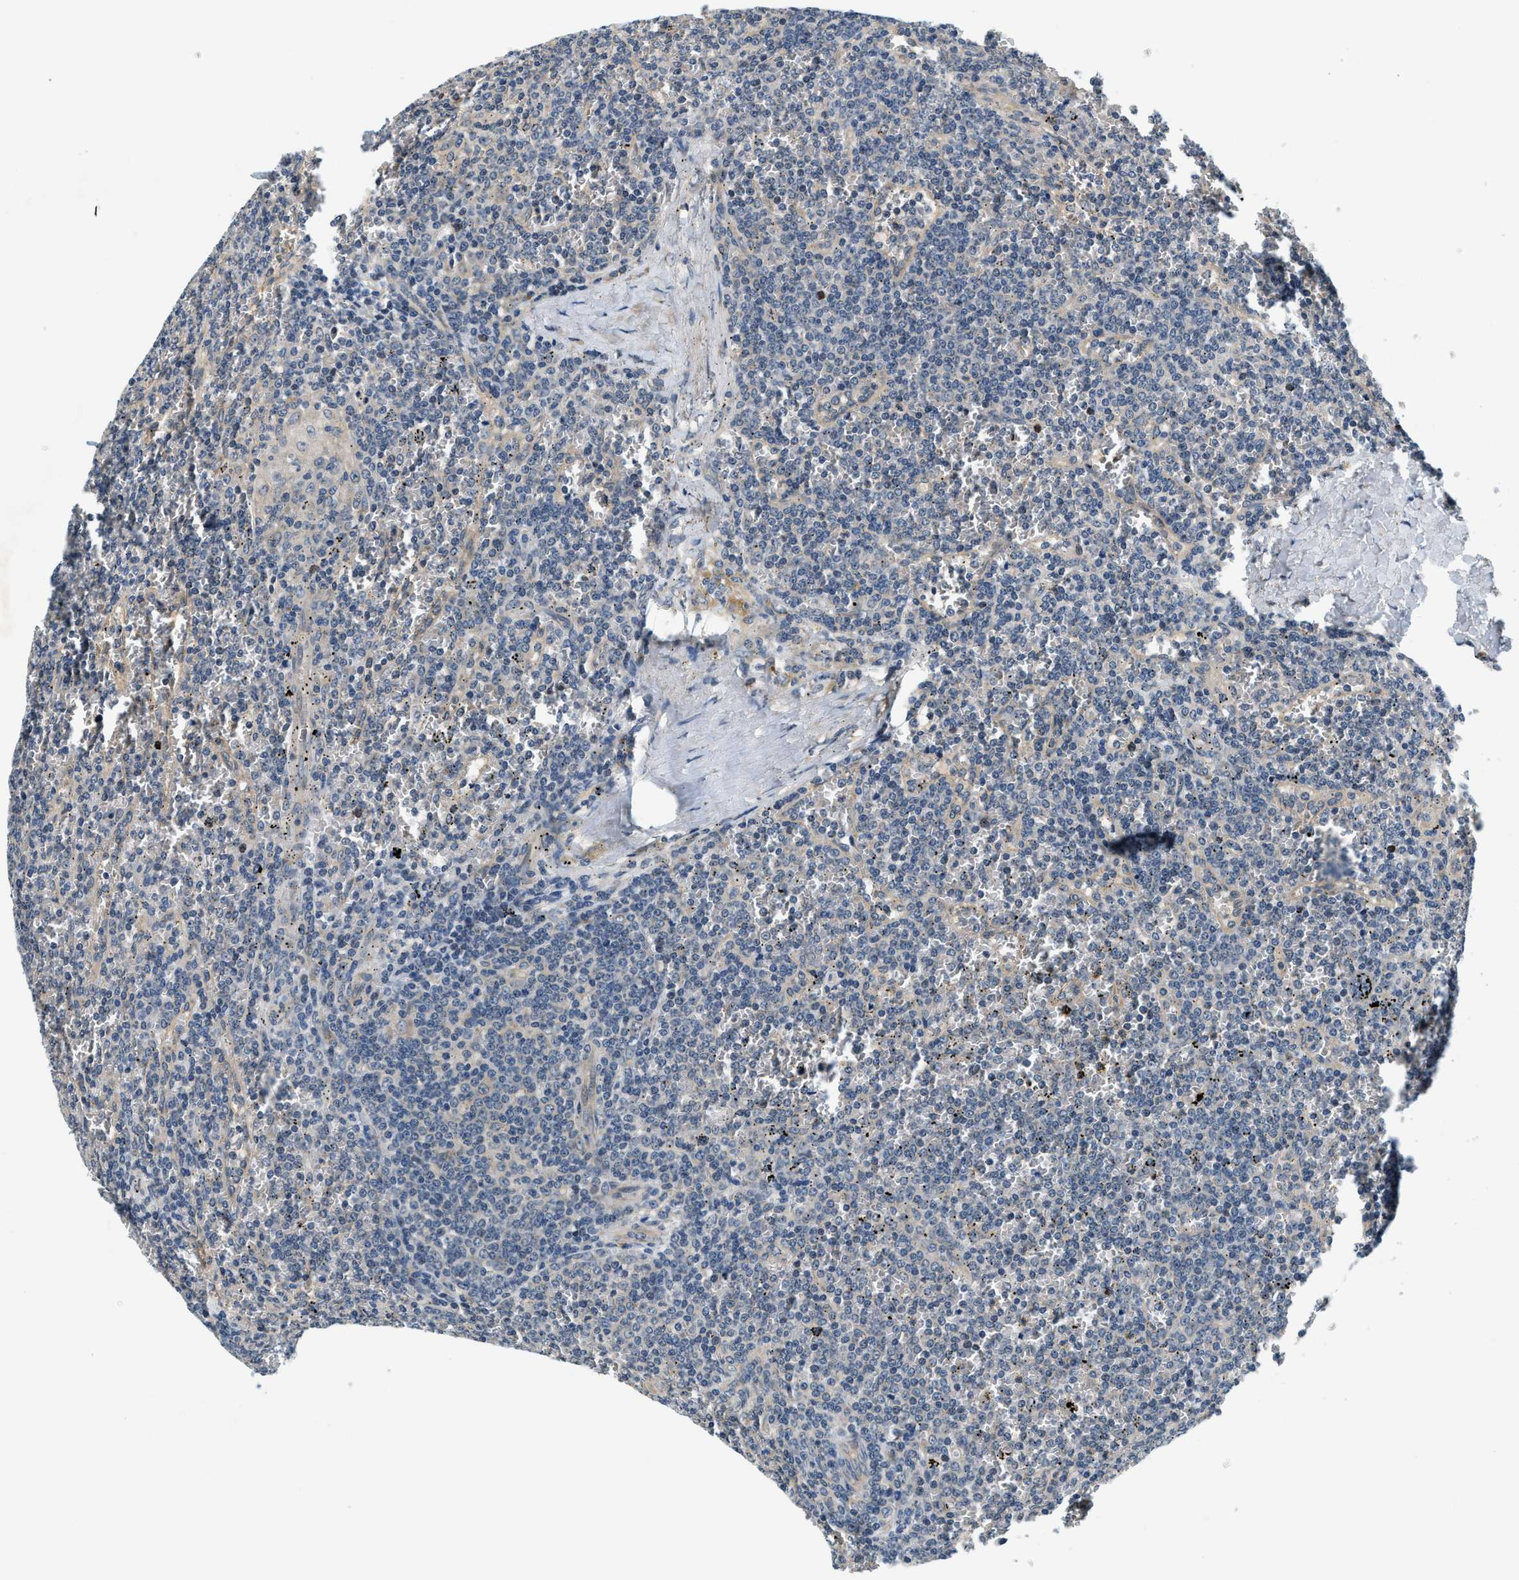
{"staining": {"intensity": "negative", "quantity": "none", "location": "none"}, "tissue": "lymphoma", "cell_type": "Tumor cells", "image_type": "cancer", "snomed": [{"axis": "morphology", "description": "Malignant lymphoma, non-Hodgkin's type, Low grade"}, {"axis": "topography", "description": "Spleen"}], "caption": "Tumor cells are negative for brown protein staining in malignant lymphoma, non-Hodgkin's type (low-grade).", "gene": "YAE1", "patient": {"sex": "female", "age": 19}}